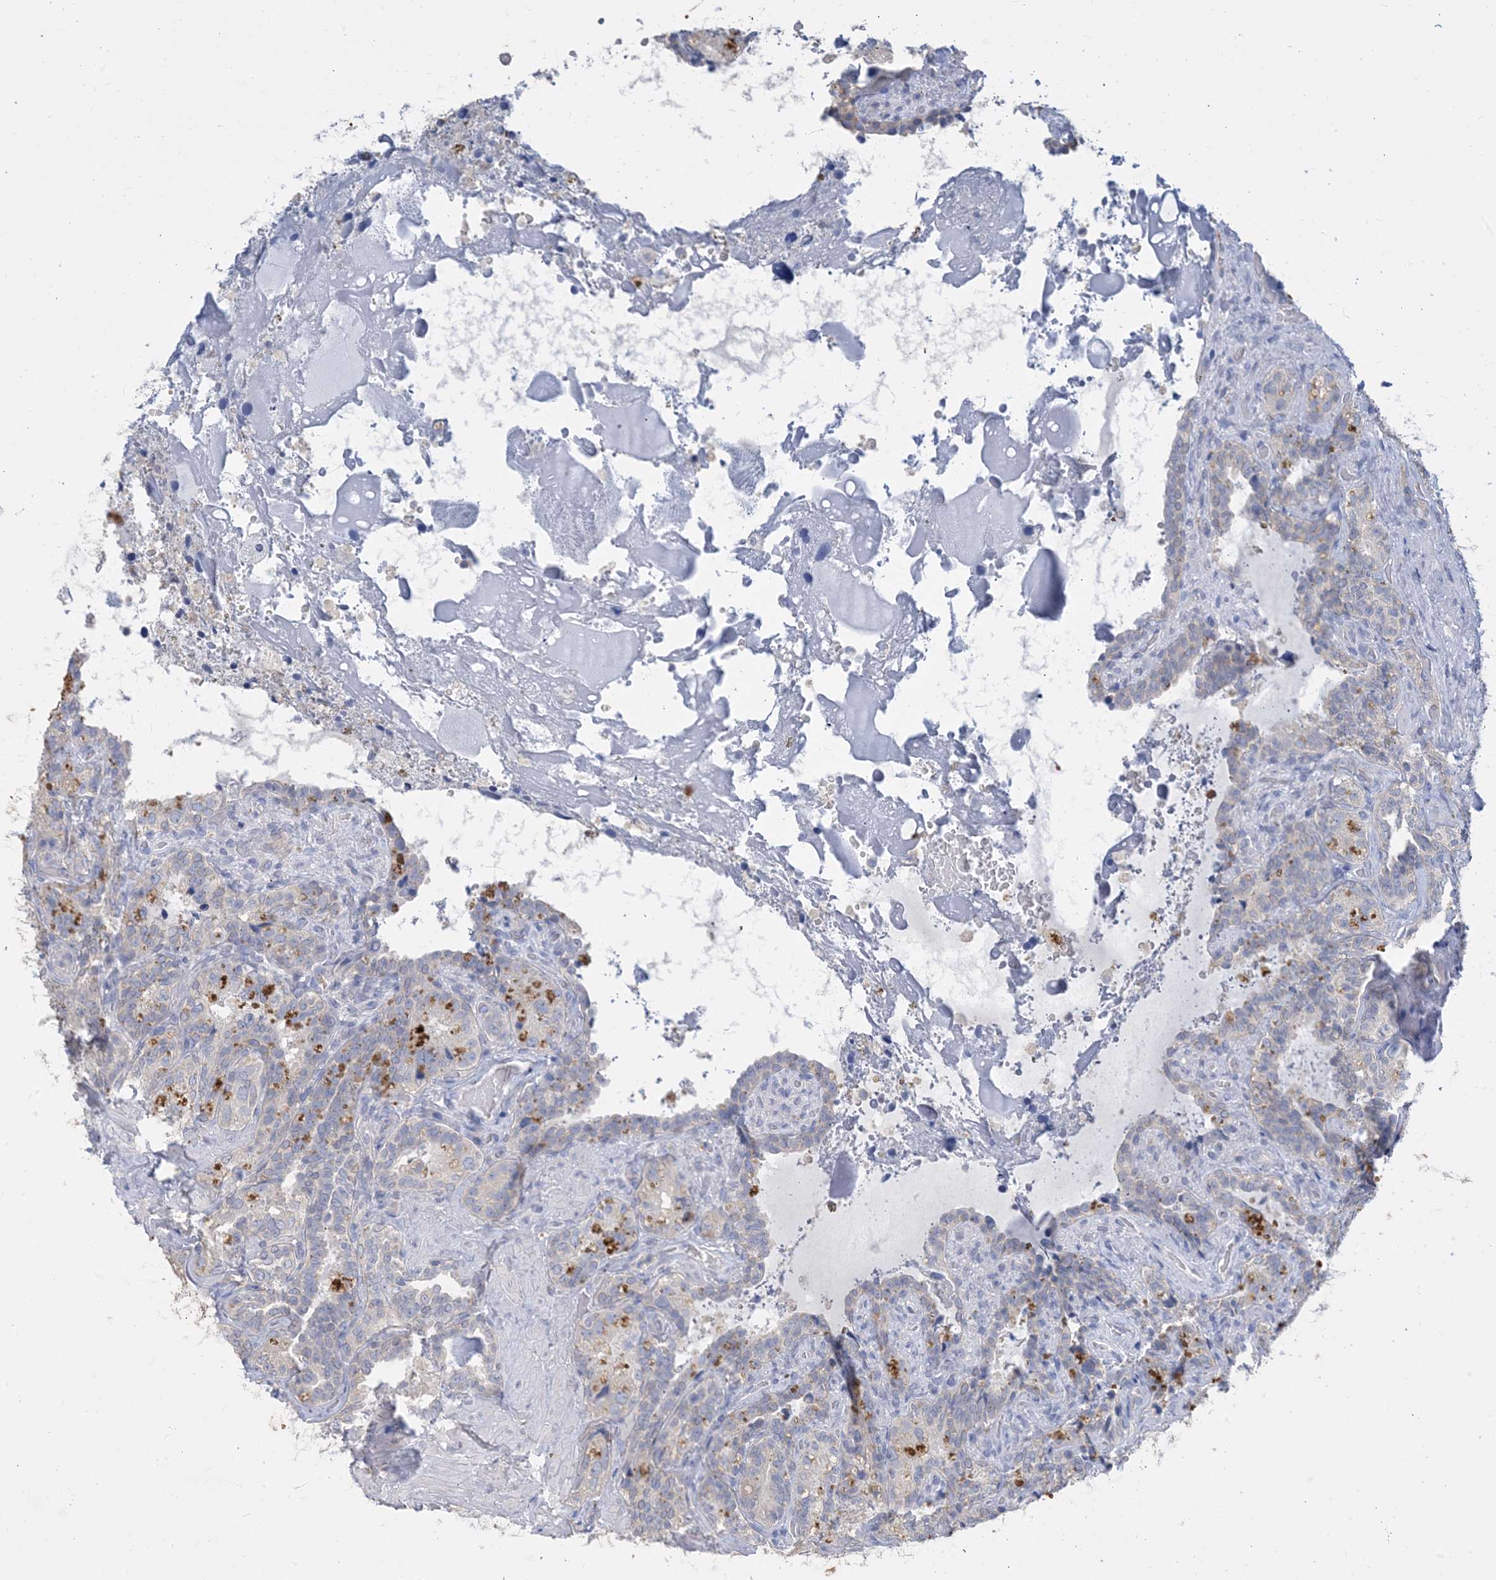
{"staining": {"intensity": "negative", "quantity": "none", "location": "none"}, "tissue": "seminal vesicle", "cell_type": "Glandular cells", "image_type": "normal", "snomed": [{"axis": "morphology", "description": "Normal tissue, NOS"}, {"axis": "topography", "description": "Seminal veicle"}, {"axis": "topography", "description": "Peripheral nerve tissue"}], "caption": "A histopathology image of seminal vesicle stained for a protein reveals no brown staining in glandular cells. (Stains: DAB (3,3'-diaminobenzidine) IHC with hematoxylin counter stain, Microscopy: brightfield microscopy at high magnification).", "gene": "KPRP", "patient": {"sex": "male", "age": 67}}